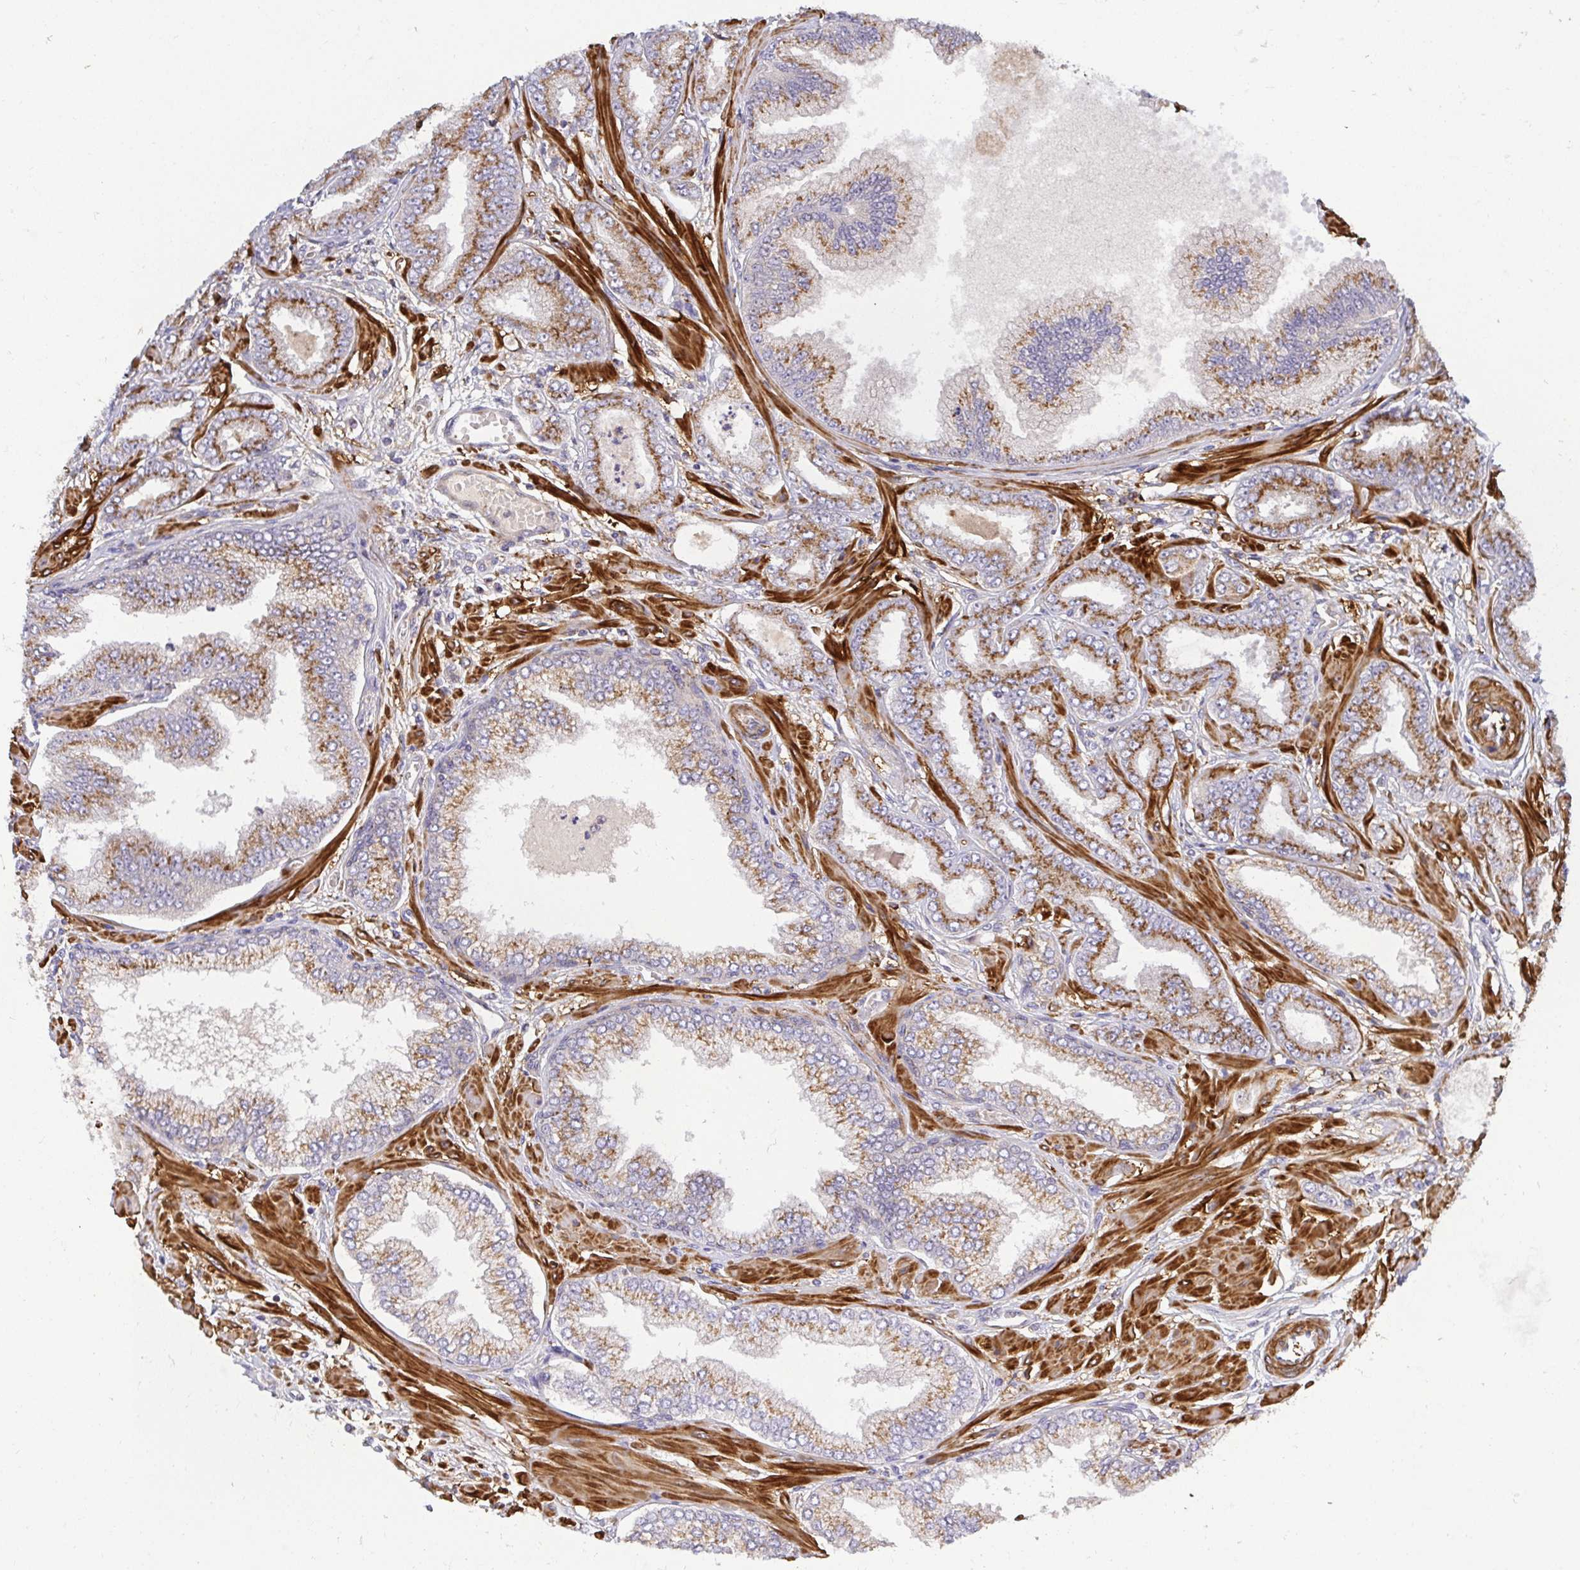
{"staining": {"intensity": "moderate", "quantity": ">75%", "location": "cytoplasmic/membranous"}, "tissue": "prostate cancer", "cell_type": "Tumor cells", "image_type": "cancer", "snomed": [{"axis": "morphology", "description": "Adenocarcinoma, Low grade"}, {"axis": "topography", "description": "Prostate"}], "caption": "A brown stain shows moderate cytoplasmic/membranous expression of a protein in human prostate adenocarcinoma (low-grade) tumor cells. (Stains: DAB in brown, nuclei in blue, Microscopy: brightfield microscopy at high magnification).", "gene": "TM9SF4", "patient": {"sex": "male", "age": 55}}